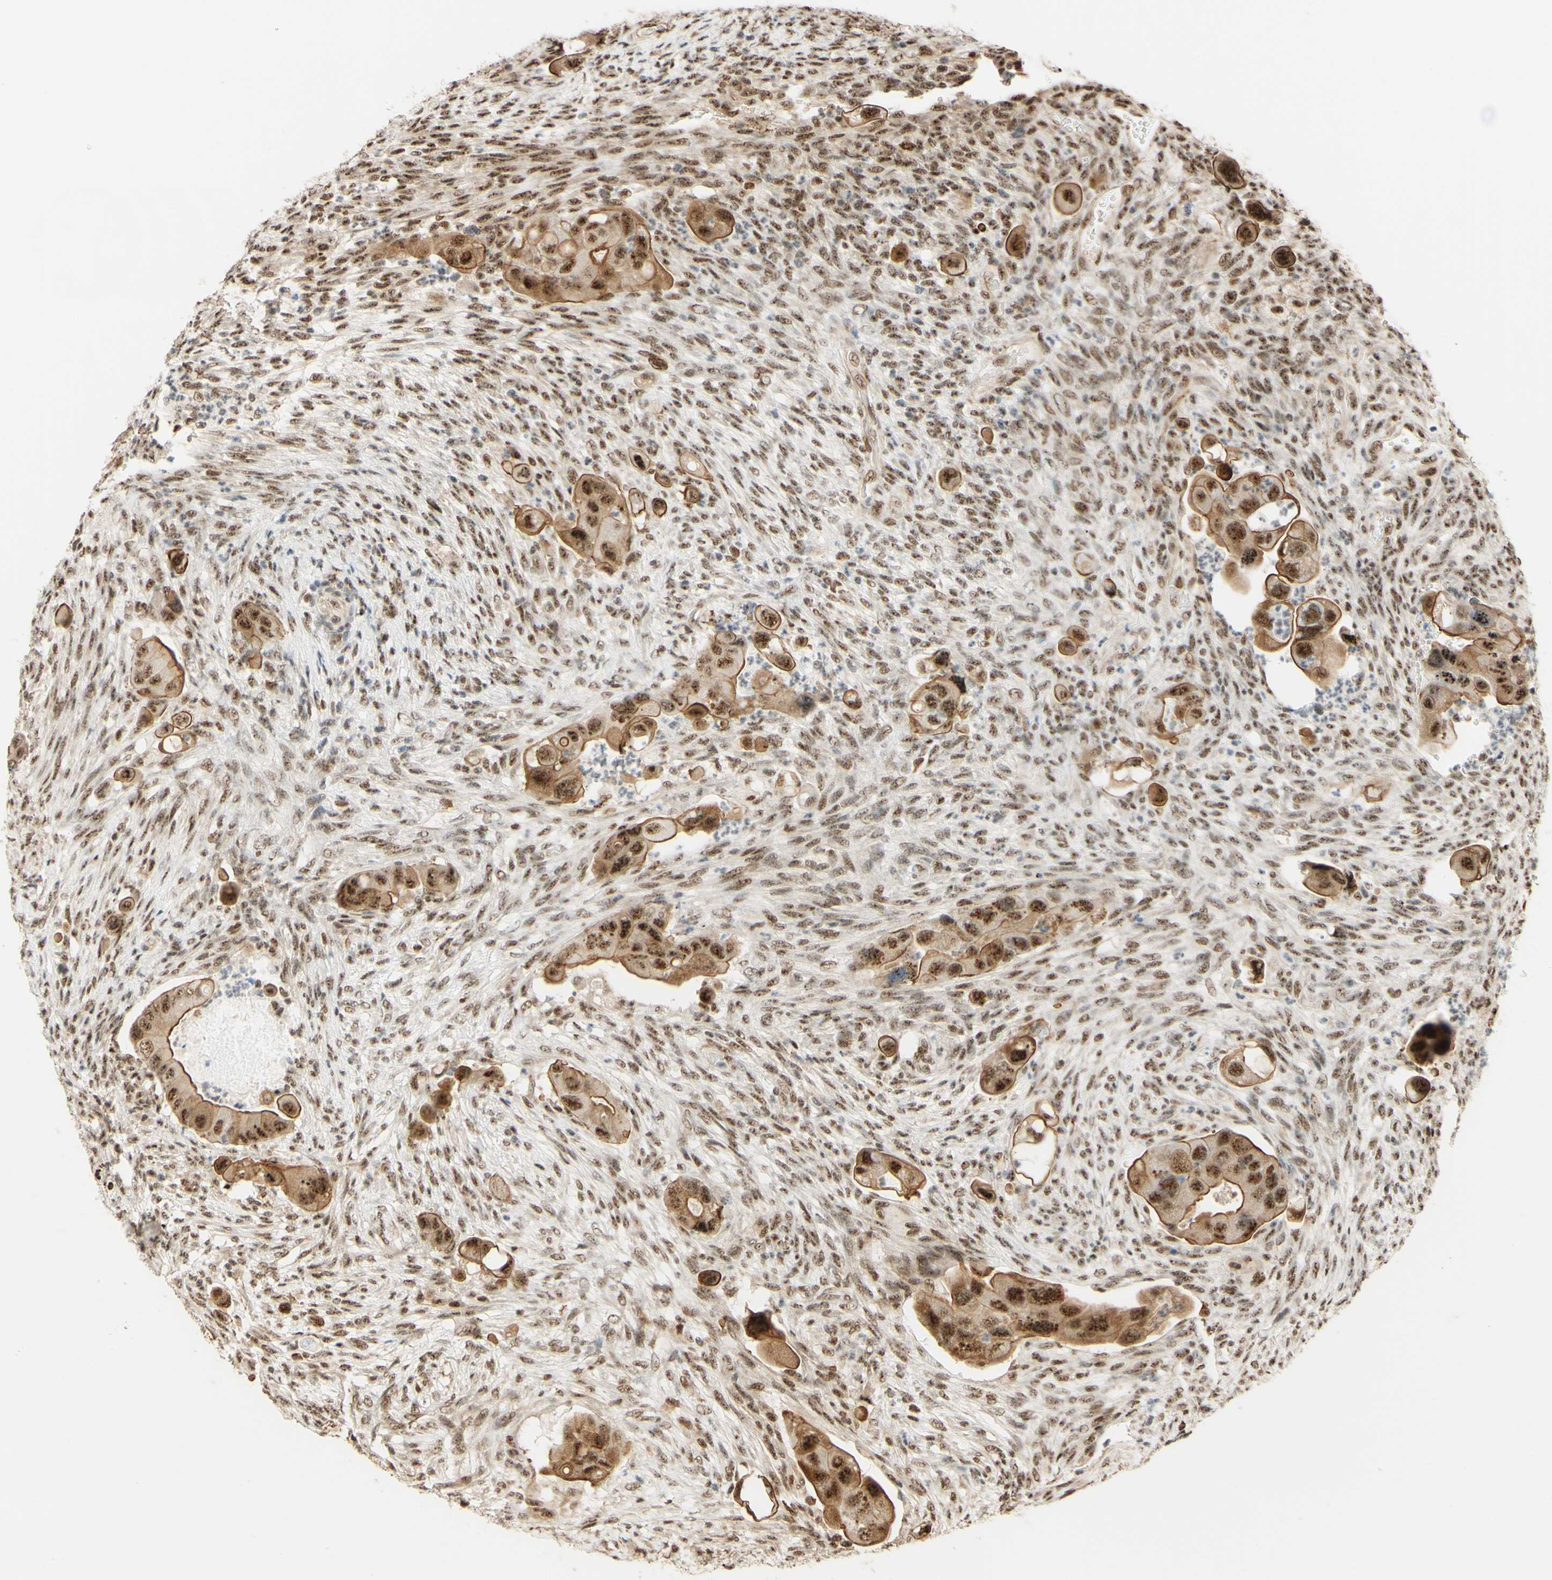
{"staining": {"intensity": "moderate", "quantity": ">75%", "location": "cytoplasmic/membranous,nuclear"}, "tissue": "colorectal cancer", "cell_type": "Tumor cells", "image_type": "cancer", "snomed": [{"axis": "morphology", "description": "Adenocarcinoma, NOS"}, {"axis": "topography", "description": "Rectum"}], "caption": "IHC histopathology image of adenocarcinoma (colorectal) stained for a protein (brown), which shows medium levels of moderate cytoplasmic/membranous and nuclear positivity in about >75% of tumor cells.", "gene": "SAP18", "patient": {"sex": "female", "age": 57}}